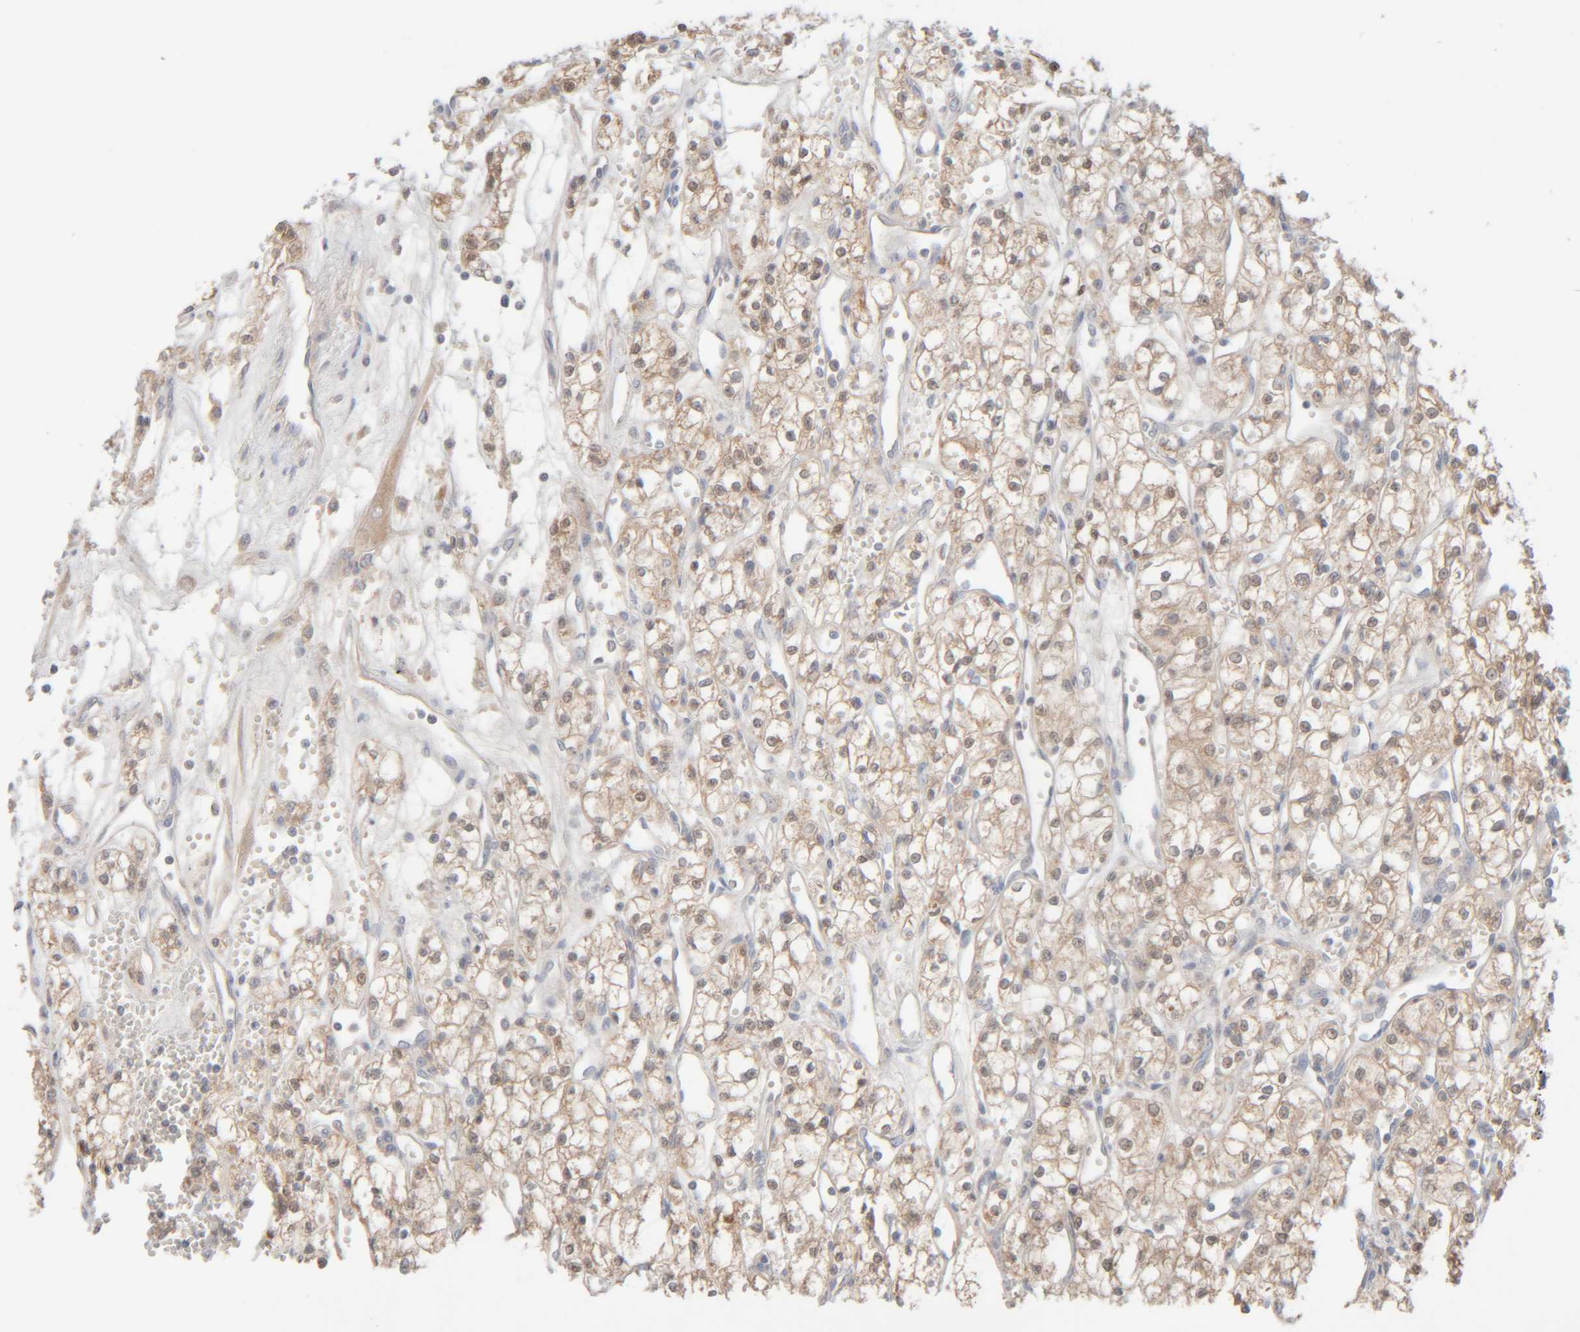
{"staining": {"intensity": "moderate", "quantity": ">75%", "location": "cytoplasmic/membranous"}, "tissue": "renal cancer", "cell_type": "Tumor cells", "image_type": "cancer", "snomed": [{"axis": "morphology", "description": "Adenocarcinoma, NOS"}, {"axis": "topography", "description": "Kidney"}], "caption": "This micrograph shows immunohistochemistry (IHC) staining of renal cancer (adenocarcinoma), with medium moderate cytoplasmic/membranous staining in about >75% of tumor cells.", "gene": "RIDA", "patient": {"sex": "male", "age": 59}}